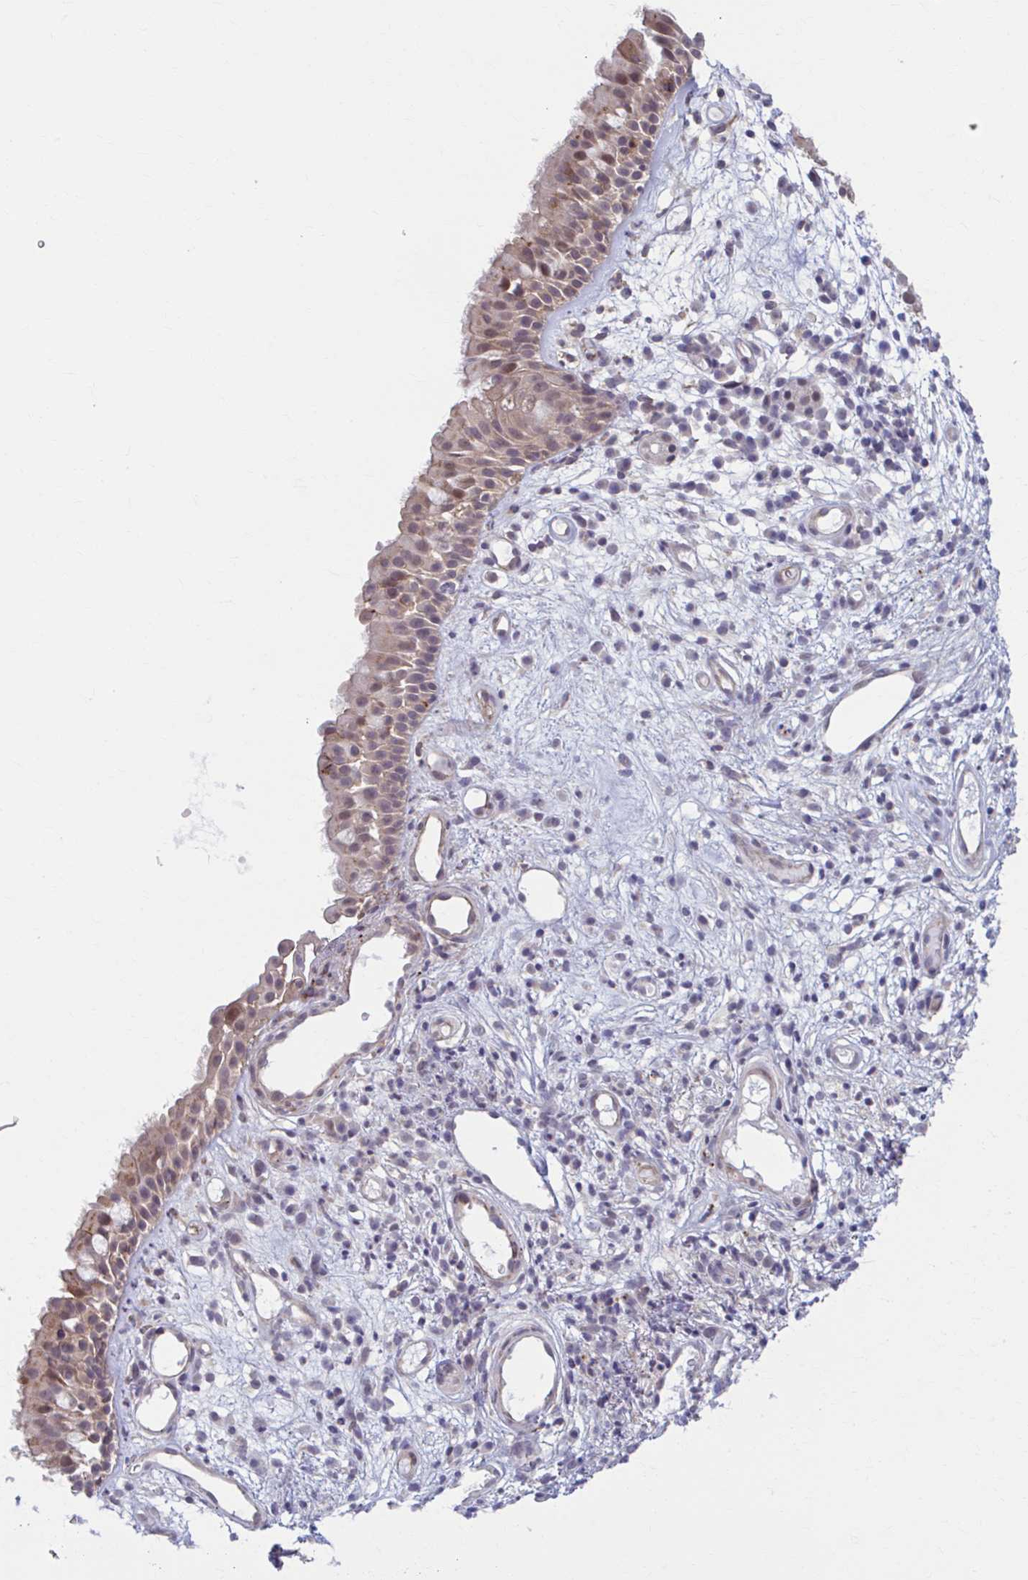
{"staining": {"intensity": "weak", "quantity": ">75%", "location": "cytoplasmic/membranous"}, "tissue": "nasopharynx", "cell_type": "Respiratory epithelial cells", "image_type": "normal", "snomed": [{"axis": "morphology", "description": "Normal tissue, NOS"}, {"axis": "morphology", "description": "Inflammation, NOS"}, {"axis": "topography", "description": "Nasopharynx"}], "caption": "Immunohistochemistry (IHC) (DAB (3,3'-diaminobenzidine)) staining of benign nasopharynx exhibits weak cytoplasmic/membranous protein positivity in about >75% of respiratory epithelial cells. Nuclei are stained in blue.", "gene": "ADAT3", "patient": {"sex": "male", "age": 54}}